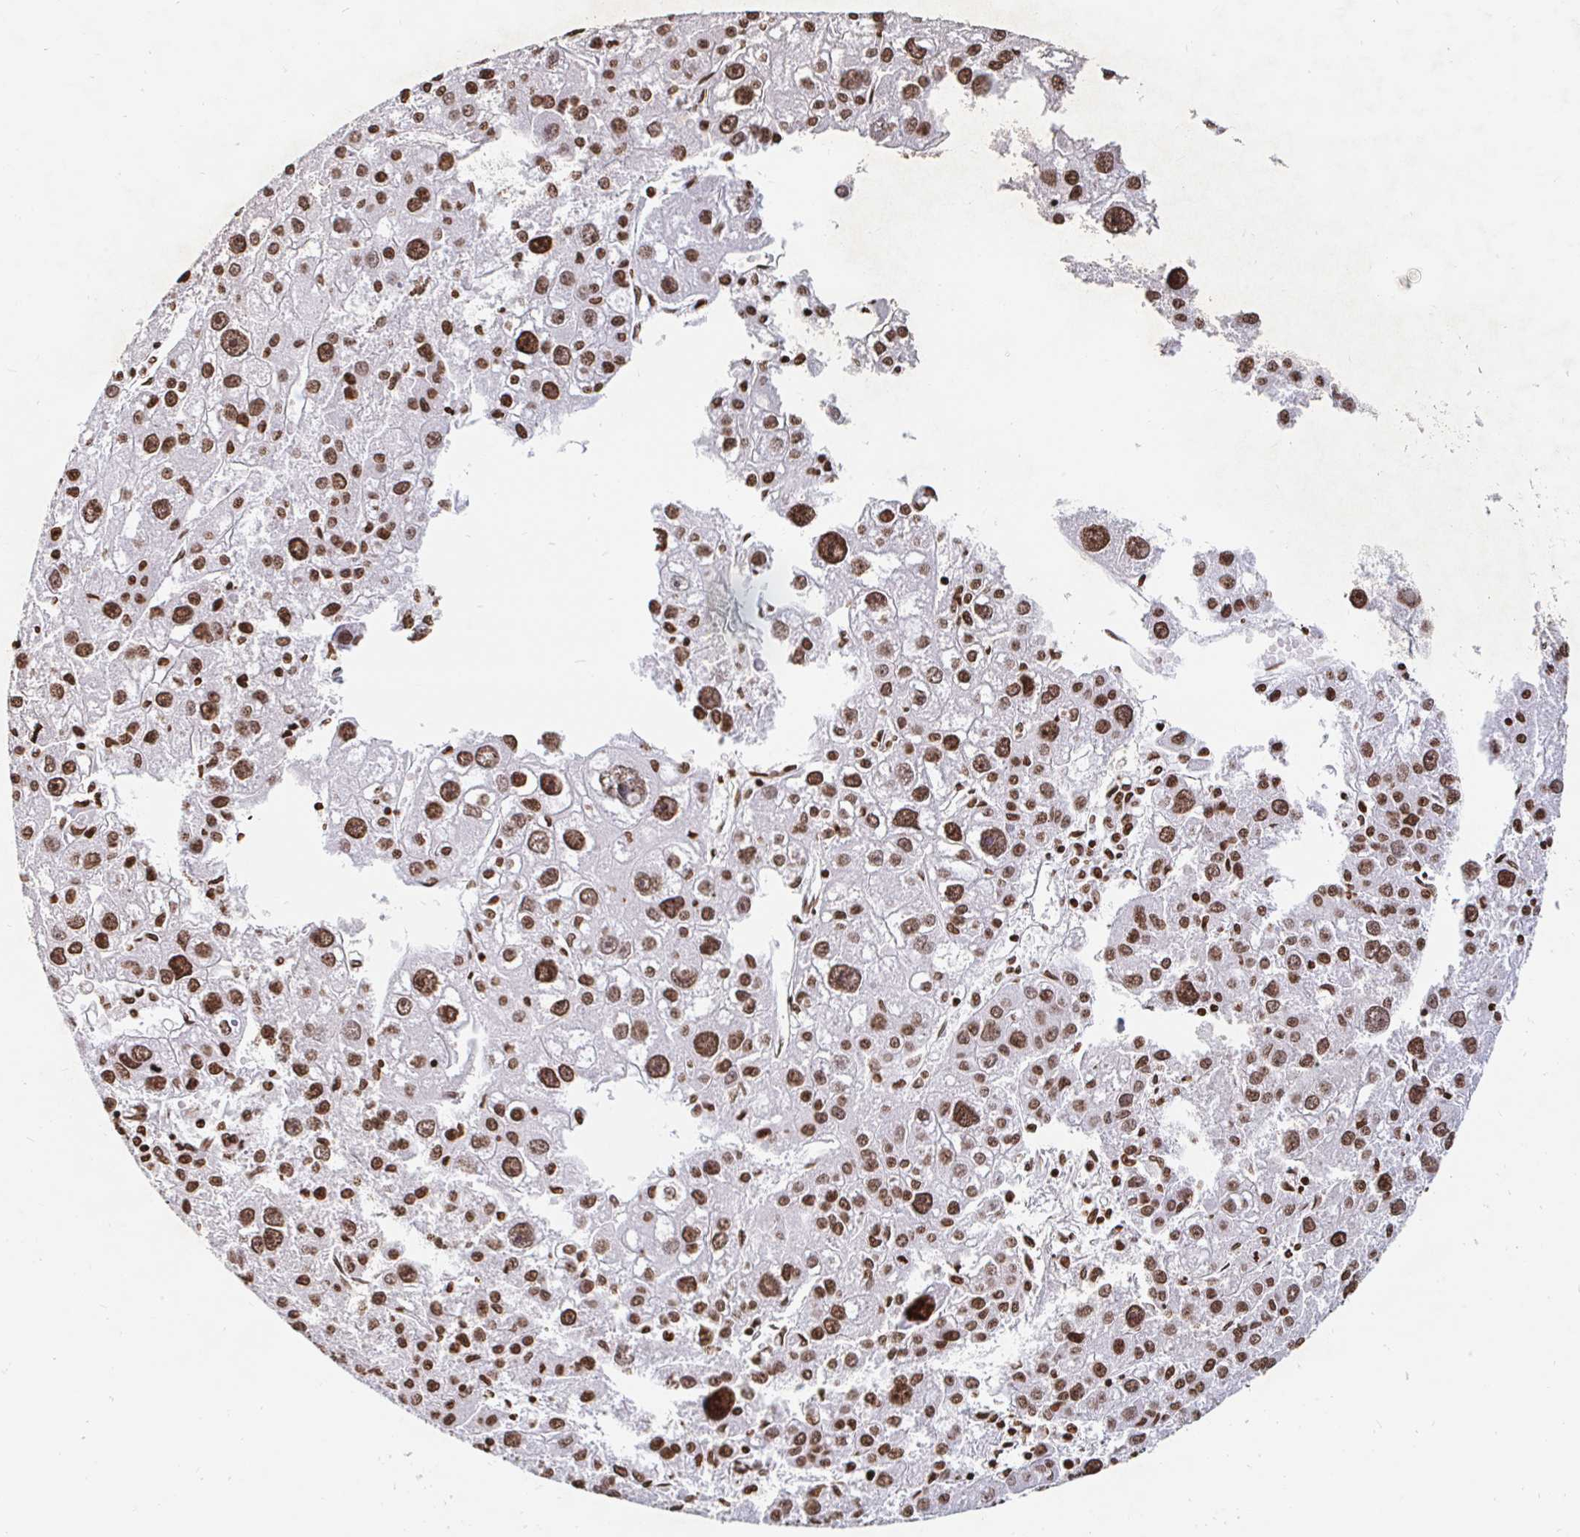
{"staining": {"intensity": "strong", "quantity": ">75%", "location": "nuclear"}, "tissue": "liver cancer", "cell_type": "Tumor cells", "image_type": "cancer", "snomed": [{"axis": "morphology", "description": "Carcinoma, Hepatocellular, NOS"}, {"axis": "topography", "description": "Liver"}], "caption": "Human liver cancer (hepatocellular carcinoma) stained for a protein (brown) exhibits strong nuclear positive positivity in about >75% of tumor cells.", "gene": "HOXC10", "patient": {"sex": "male", "age": 73}}